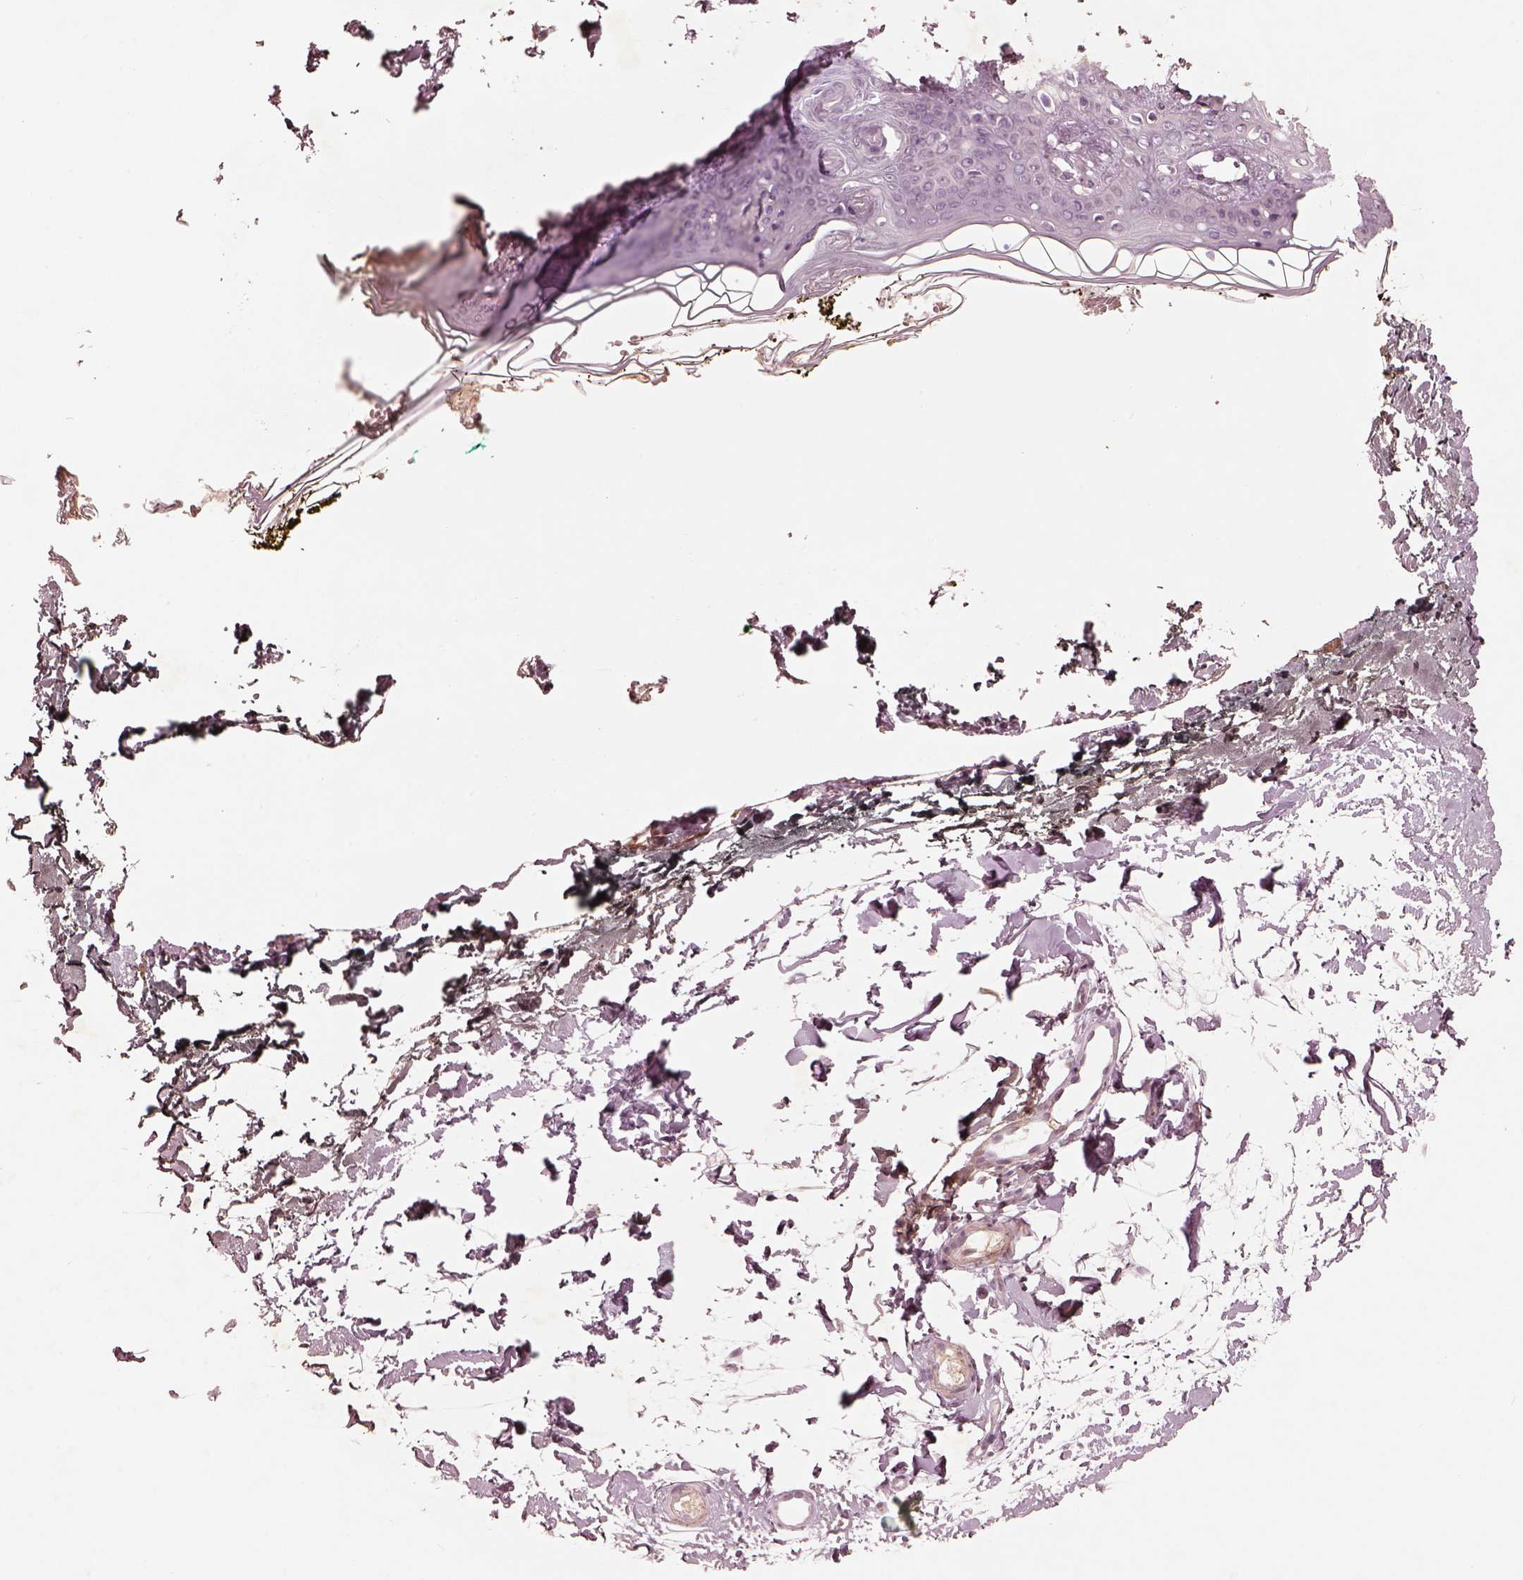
{"staining": {"intensity": "negative", "quantity": "none", "location": "none"}, "tissue": "skin", "cell_type": "Fibroblasts", "image_type": "normal", "snomed": [{"axis": "morphology", "description": "Normal tissue, NOS"}, {"axis": "topography", "description": "Skin"}], "caption": "Fibroblasts show no significant expression in unremarkable skin. Nuclei are stained in blue.", "gene": "MADCAM1", "patient": {"sex": "female", "age": 34}}